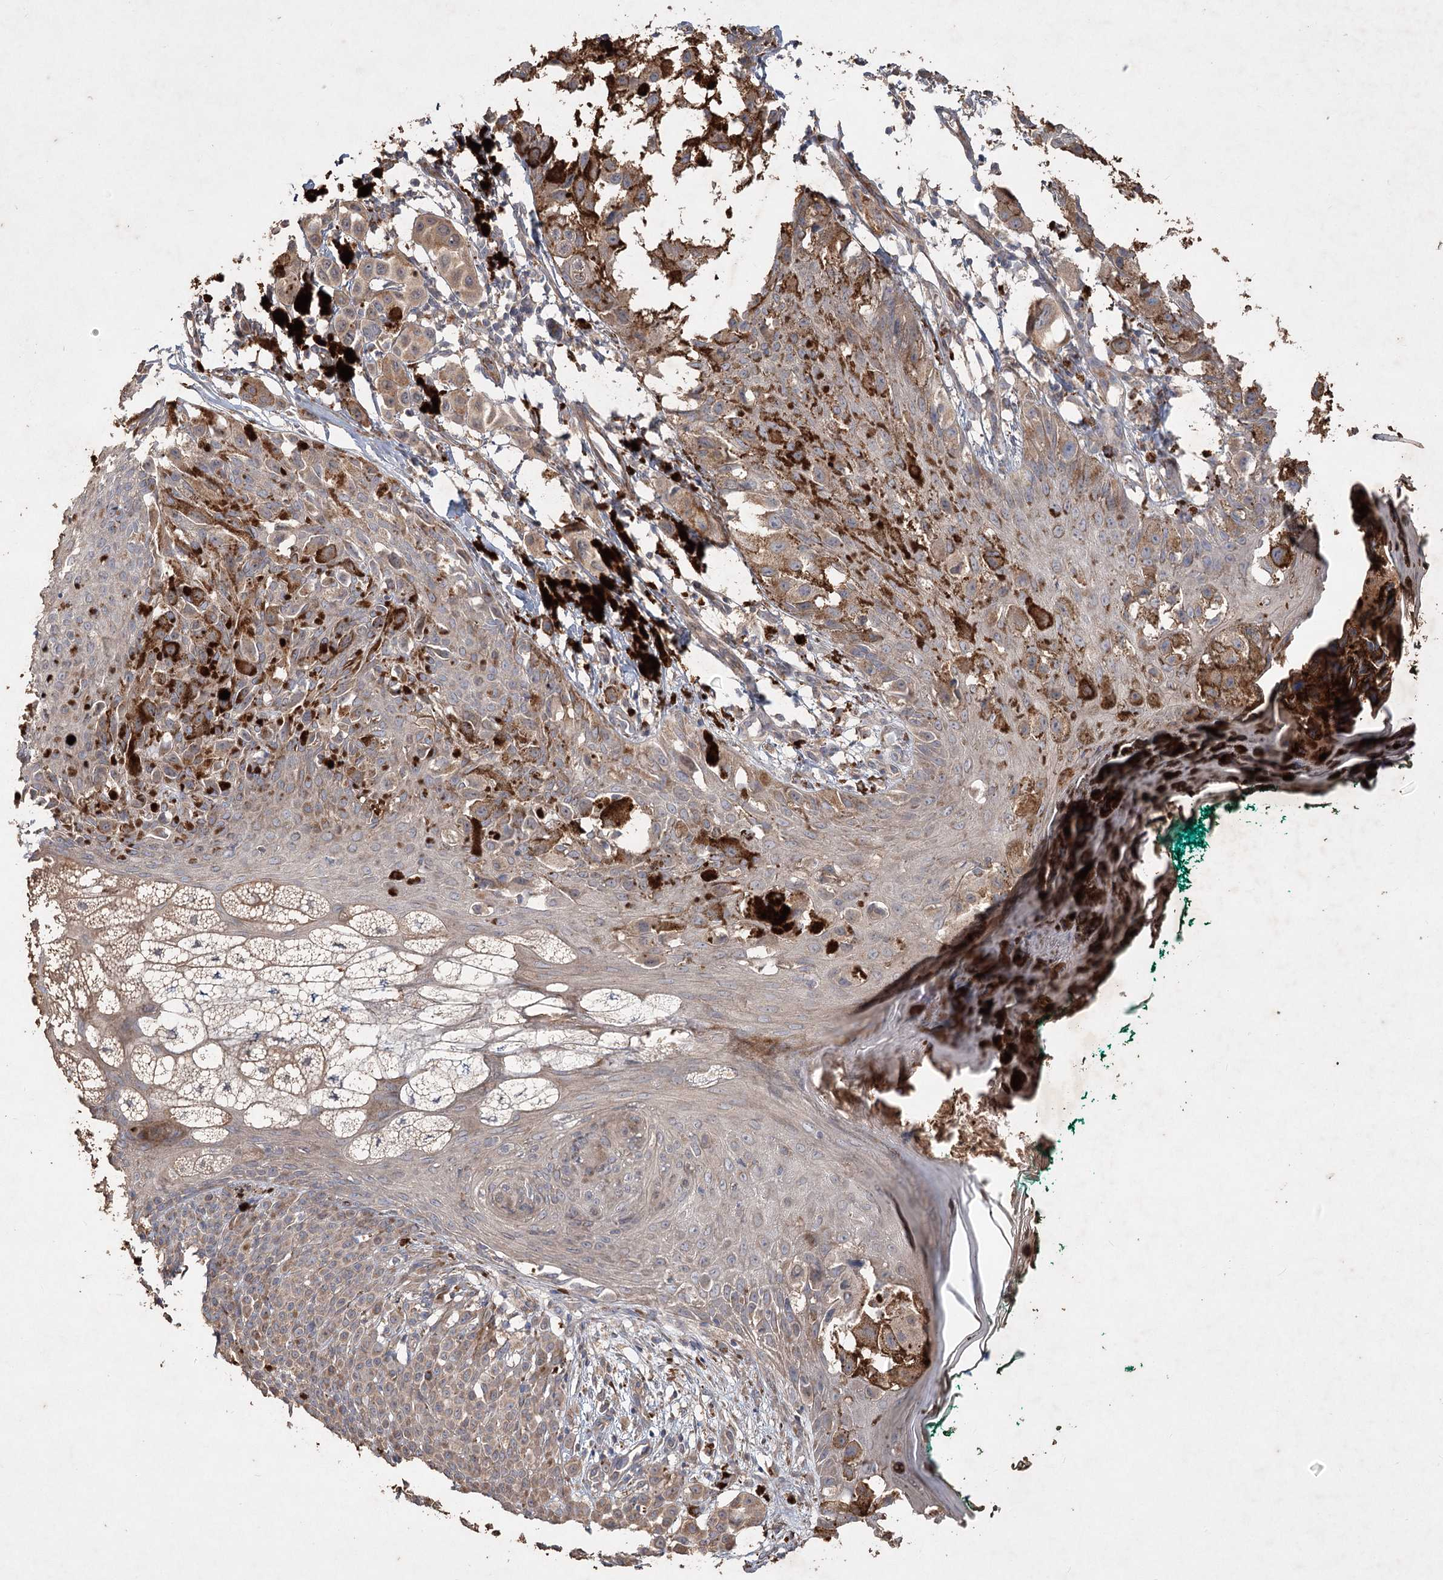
{"staining": {"intensity": "weak", "quantity": "25%-75%", "location": "cytoplasmic/membranous"}, "tissue": "melanoma", "cell_type": "Tumor cells", "image_type": "cancer", "snomed": [{"axis": "morphology", "description": "Malignant melanoma, NOS"}, {"axis": "topography", "description": "Skin of leg"}], "caption": "Tumor cells reveal low levels of weak cytoplasmic/membranous expression in approximately 25%-75% of cells in melanoma.", "gene": "IRAK1BP1", "patient": {"sex": "female", "age": 72}}